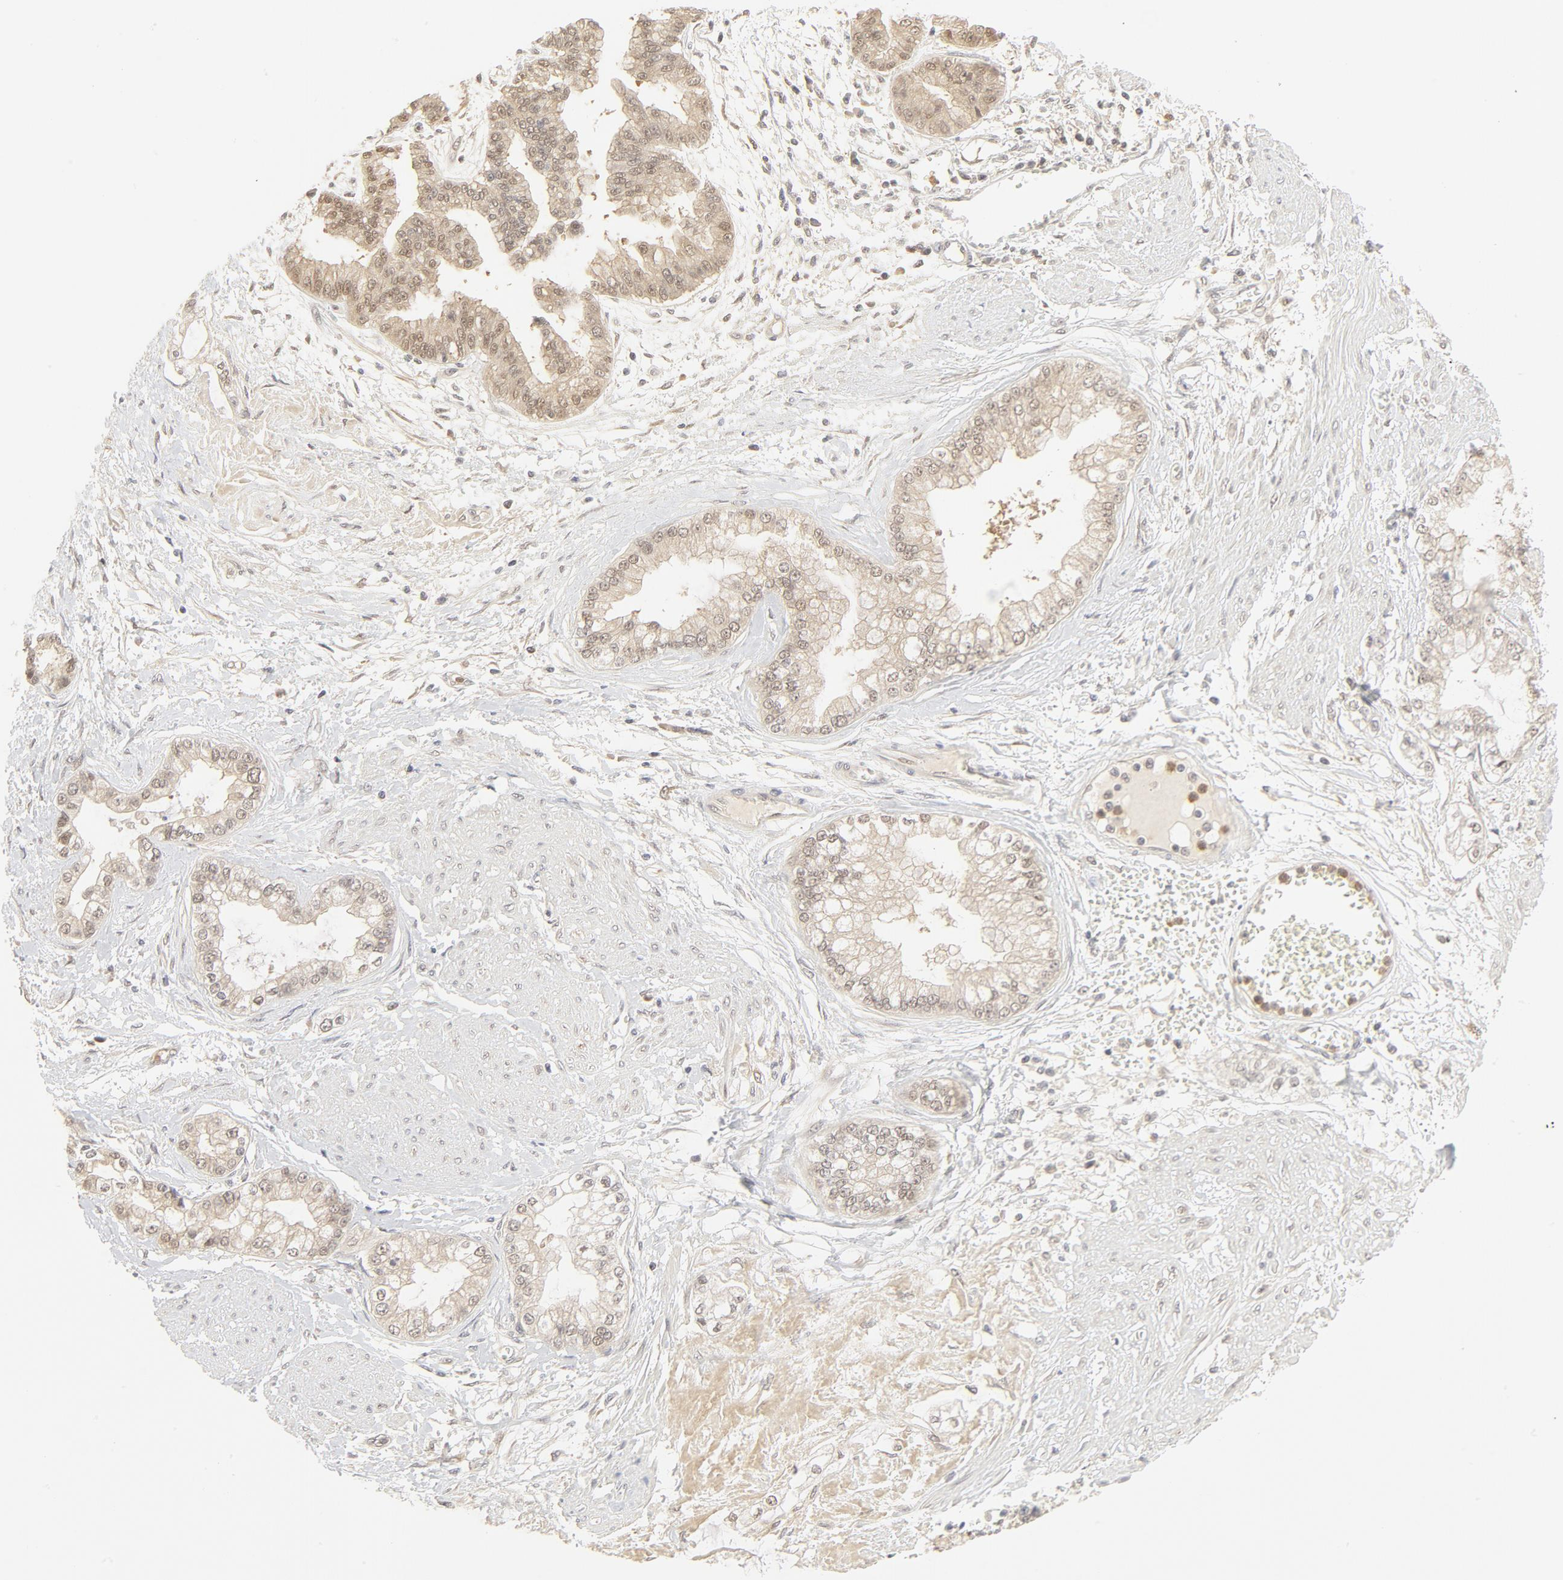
{"staining": {"intensity": "weak", "quantity": ">75%", "location": "cytoplasmic/membranous,nuclear"}, "tissue": "liver cancer", "cell_type": "Tumor cells", "image_type": "cancer", "snomed": [{"axis": "morphology", "description": "Cholangiocarcinoma"}, {"axis": "topography", "description": "Liver"}], "caption": "This is a micrograph of IHC staining of liver cancer, which shows weak expression in the cytoplasmic/membranous and nuclear of tumor cells.", "gene": "NEDD8", "patient": {"sex": "female", "age": 79}}